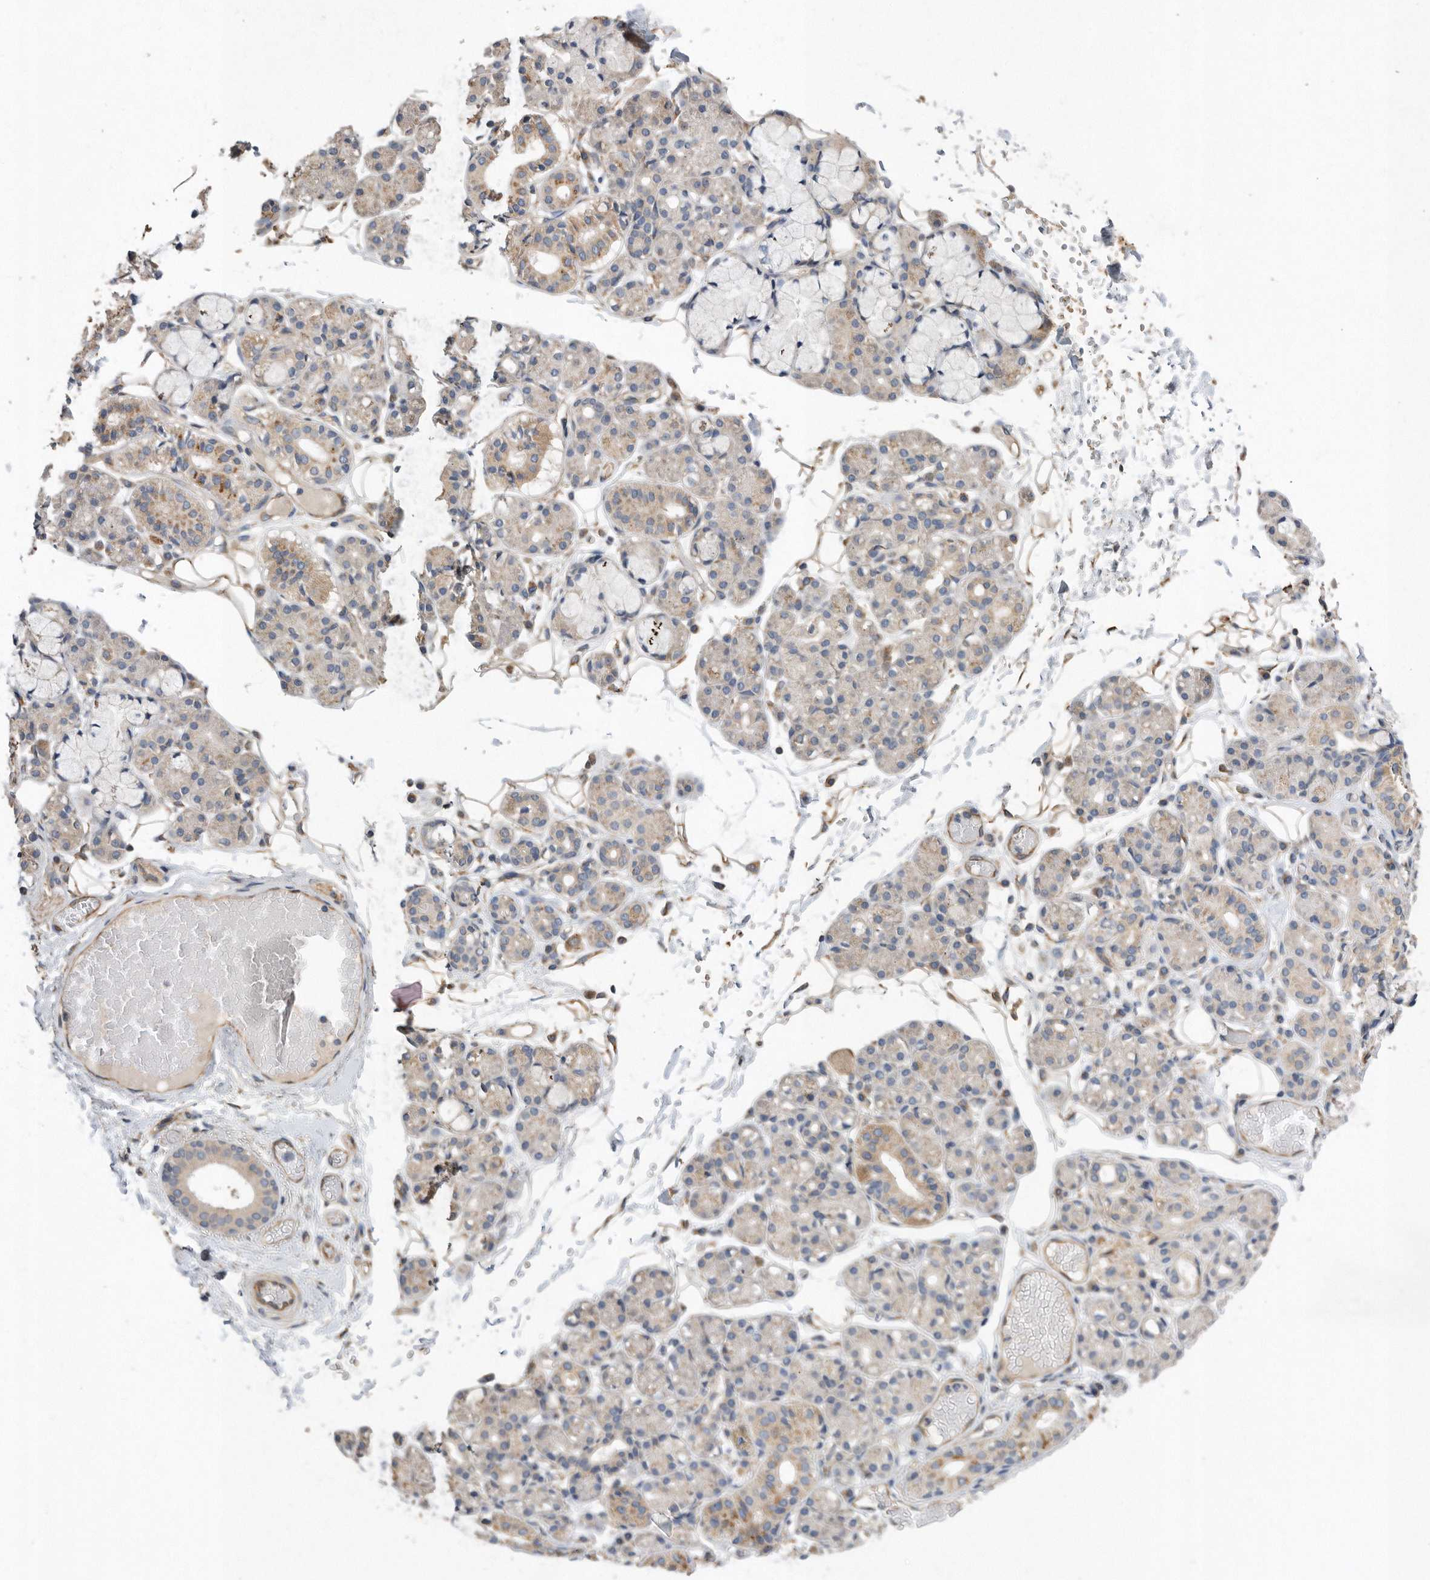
{"staining": {"intensity": "moderate", "quantity": "25%-75%", "location": "cytoplasmic/membranous"}, "tissue": "salivary gland", "cell_type": "Glandular cells", "image_type": "normal", "snomed": [{"axis": "morphology", "description": "Normal tissue, NOS"}, {"axis": "topography", "description": "Salivary gland"}], "caption": "Immunohistochemistry (IHC) image of normal salivary gland stained for a protein (brown), which displays medium levels of moderate cytoplasmic/membranous positivity in approximately 25%-75% of glandular cells.", "gene": "PON2", "patient": {"sex": "male", "age": 63}}